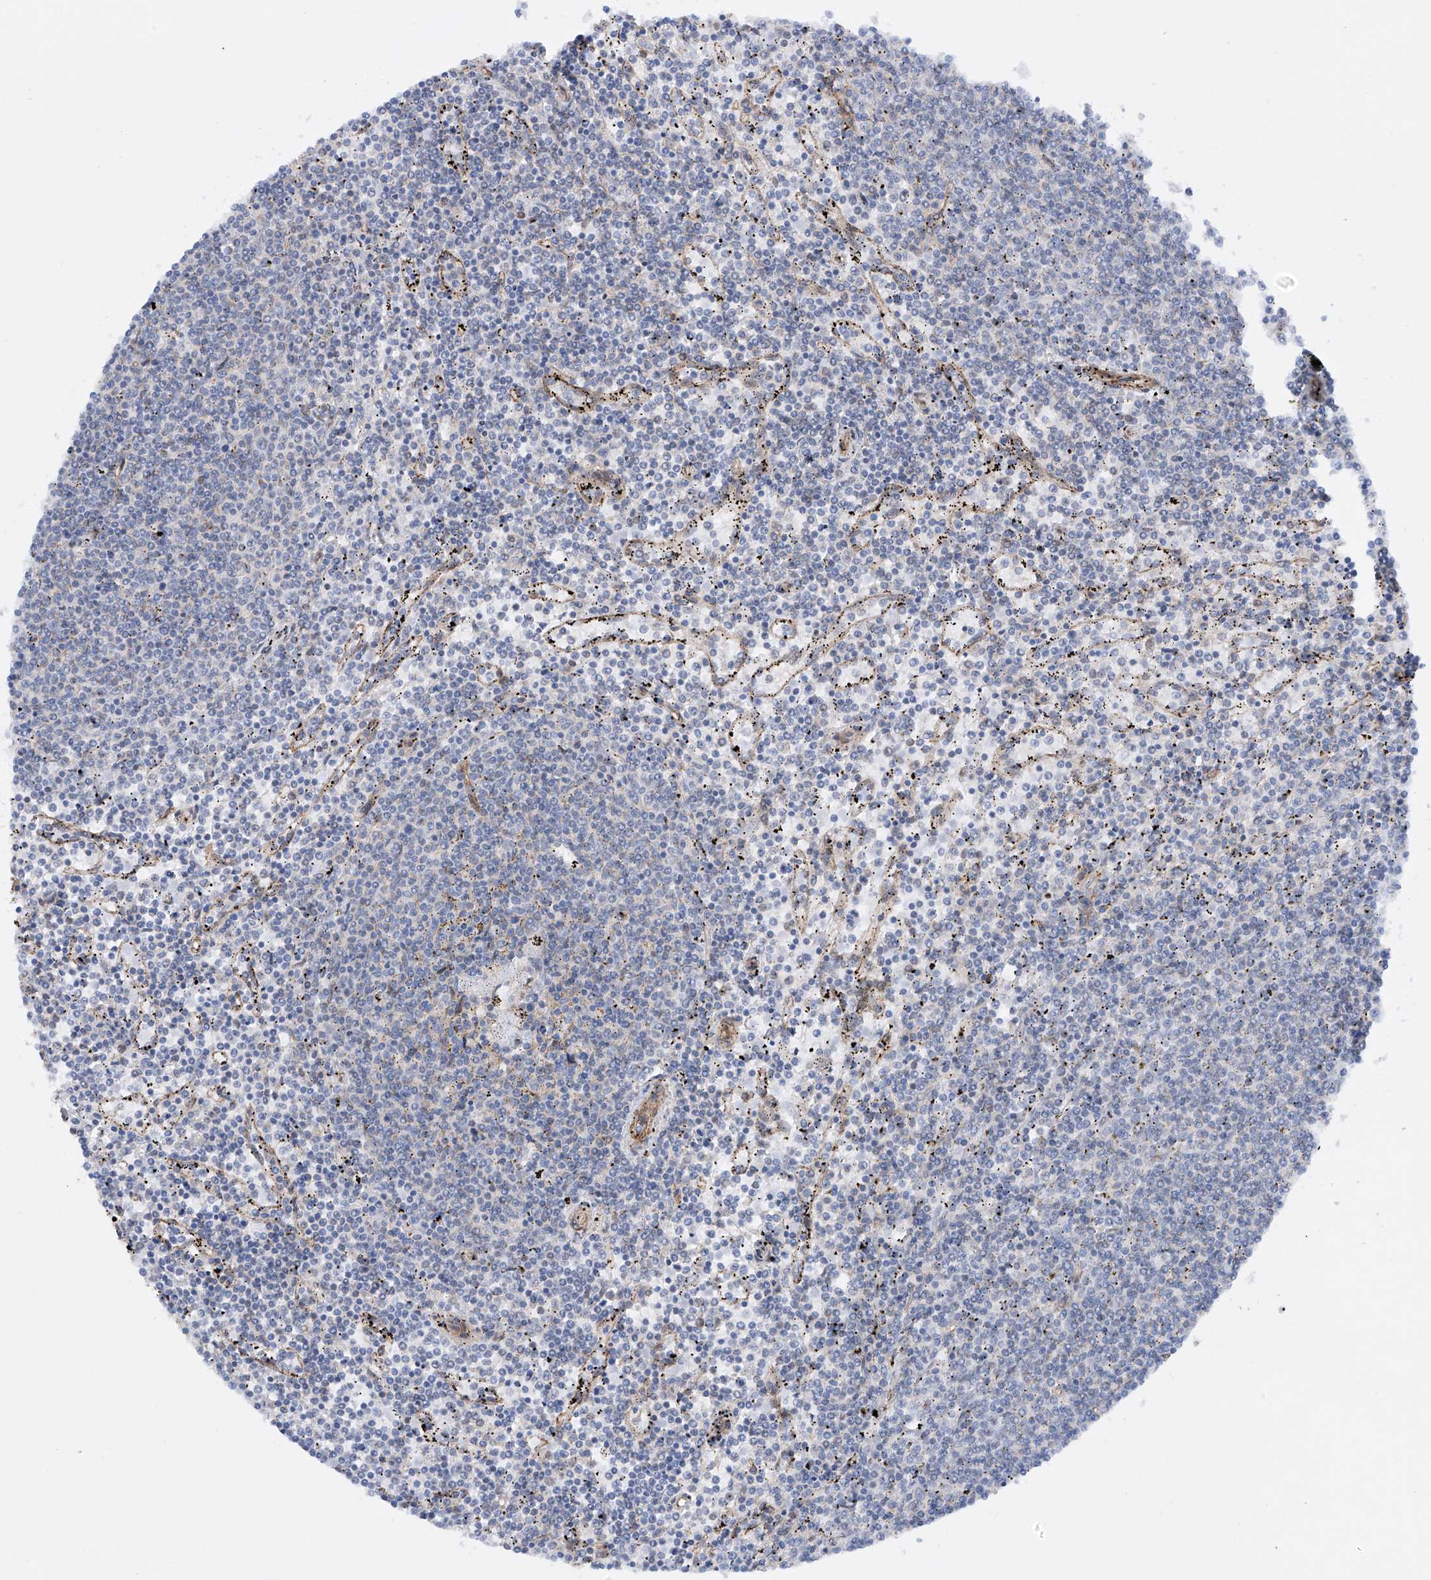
{"staining": {"intensity": "negative", "quantity": "none", "location": "none"}, "tissue": "lymphoma", "cell_type": "Tumor cells", "image_type": "cancer", "snomed": [{"axis": "morphology", "description": "Malignant lymphoma, non-Hodgkin's type, Low grade"}, {"axis": "topography", "description": "Spleen"}], "caption": "Tumor cells are negative for protein expression in human lymphoma.", "gene": "ZNF490", "patient": {"sex": "female", "age": 50}}